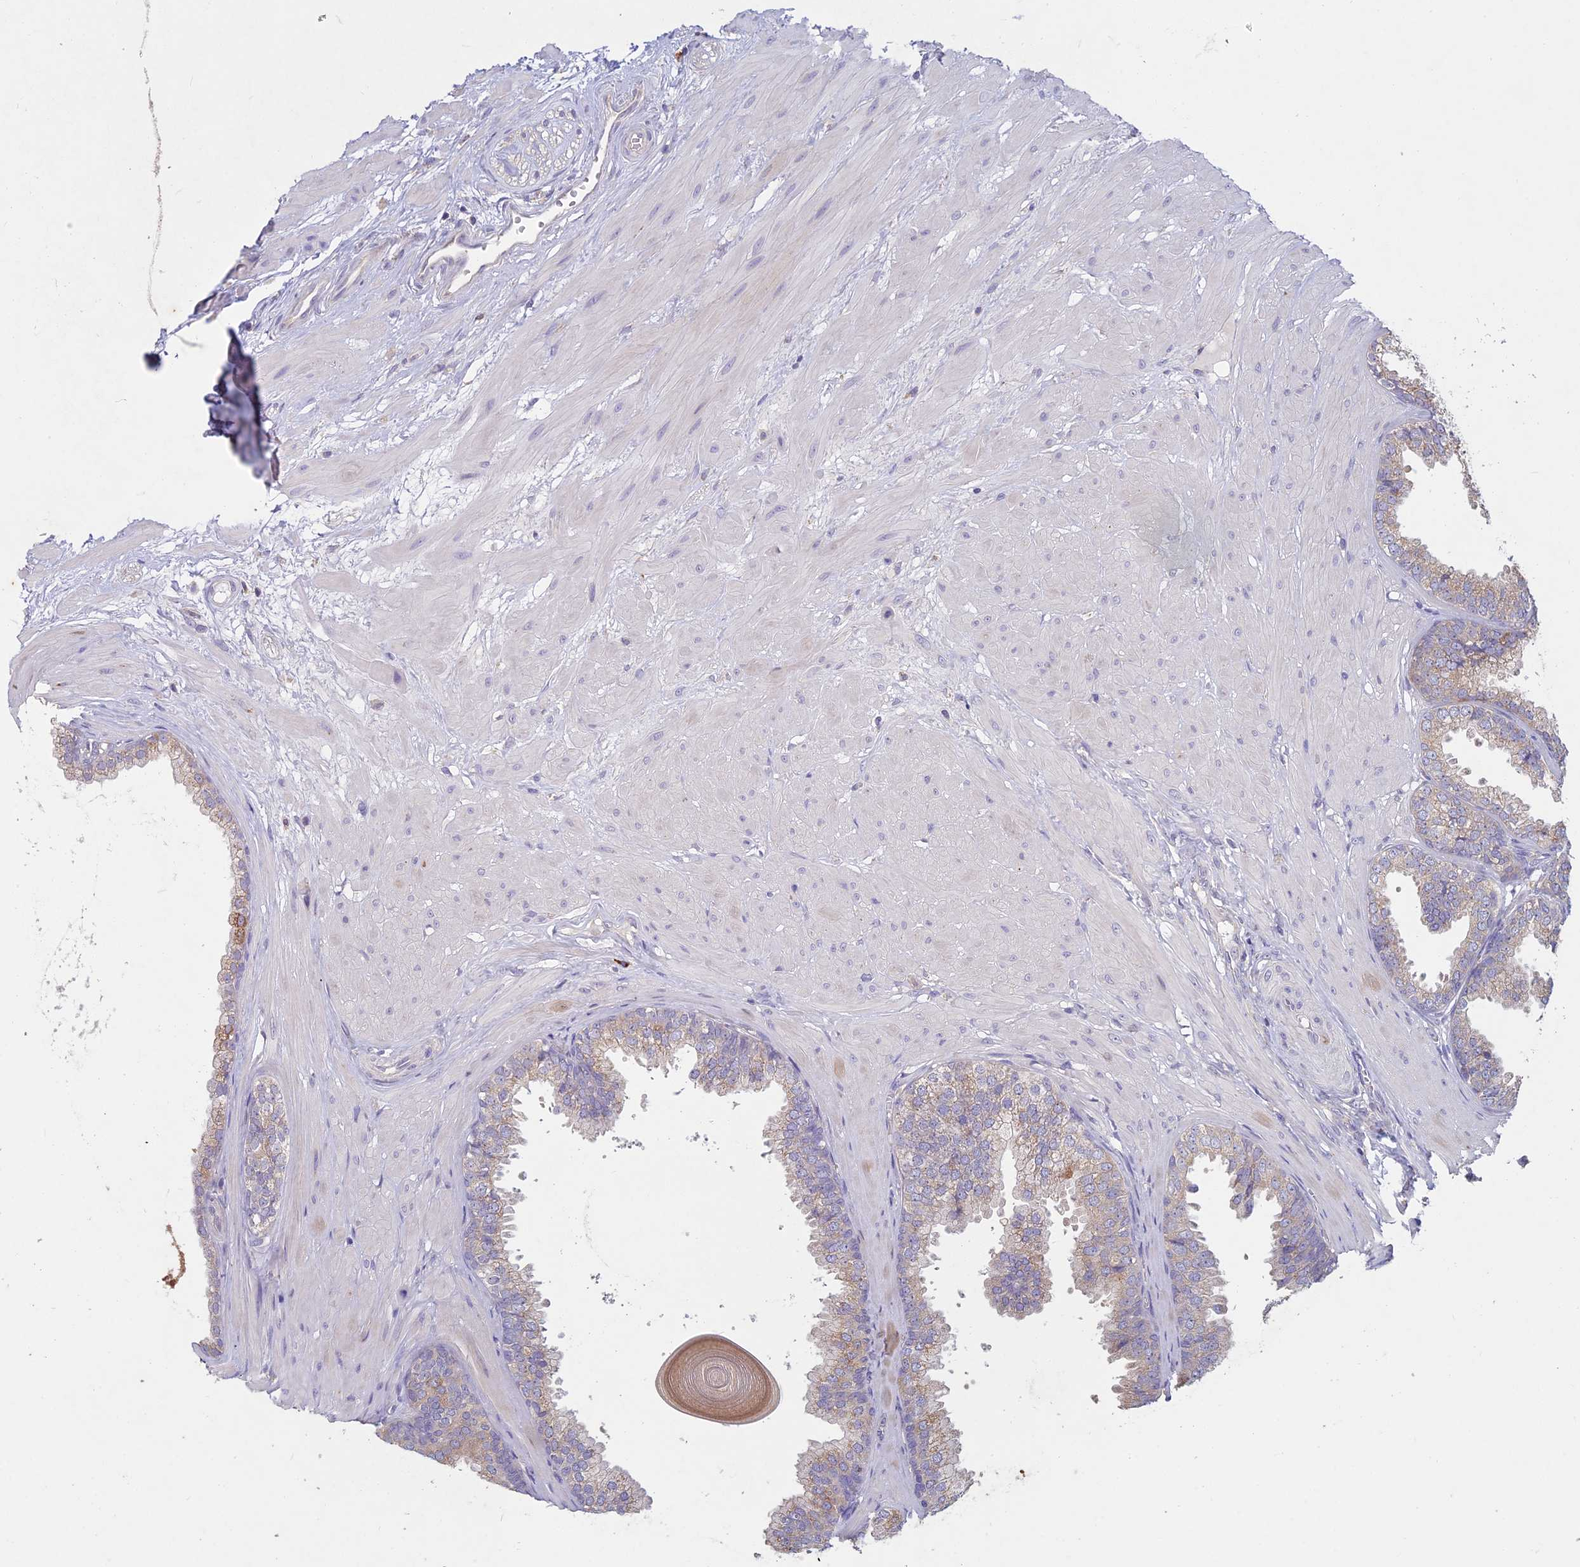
{"staining": {"intensity": "weak", "quantity": "<25%", "location": "cytoplasmic/membranous"}, "tissue": "prostate cancer", "cell_type": "Tumor cells", "image_type": "cancer", "snomed": [{"axis": "morphology", "description": "Adenocarcinoma, Low grade"}, {"axis": "topography", "description": "Prostate"}], "caption": "Human prostate cancer (adenocarcinoma (low-grade)) stained for a protein using IHC demonstrates no expression in tumor cells.", "gene": "NXNL2", "patient": {"sex": "male", "age": 64}}